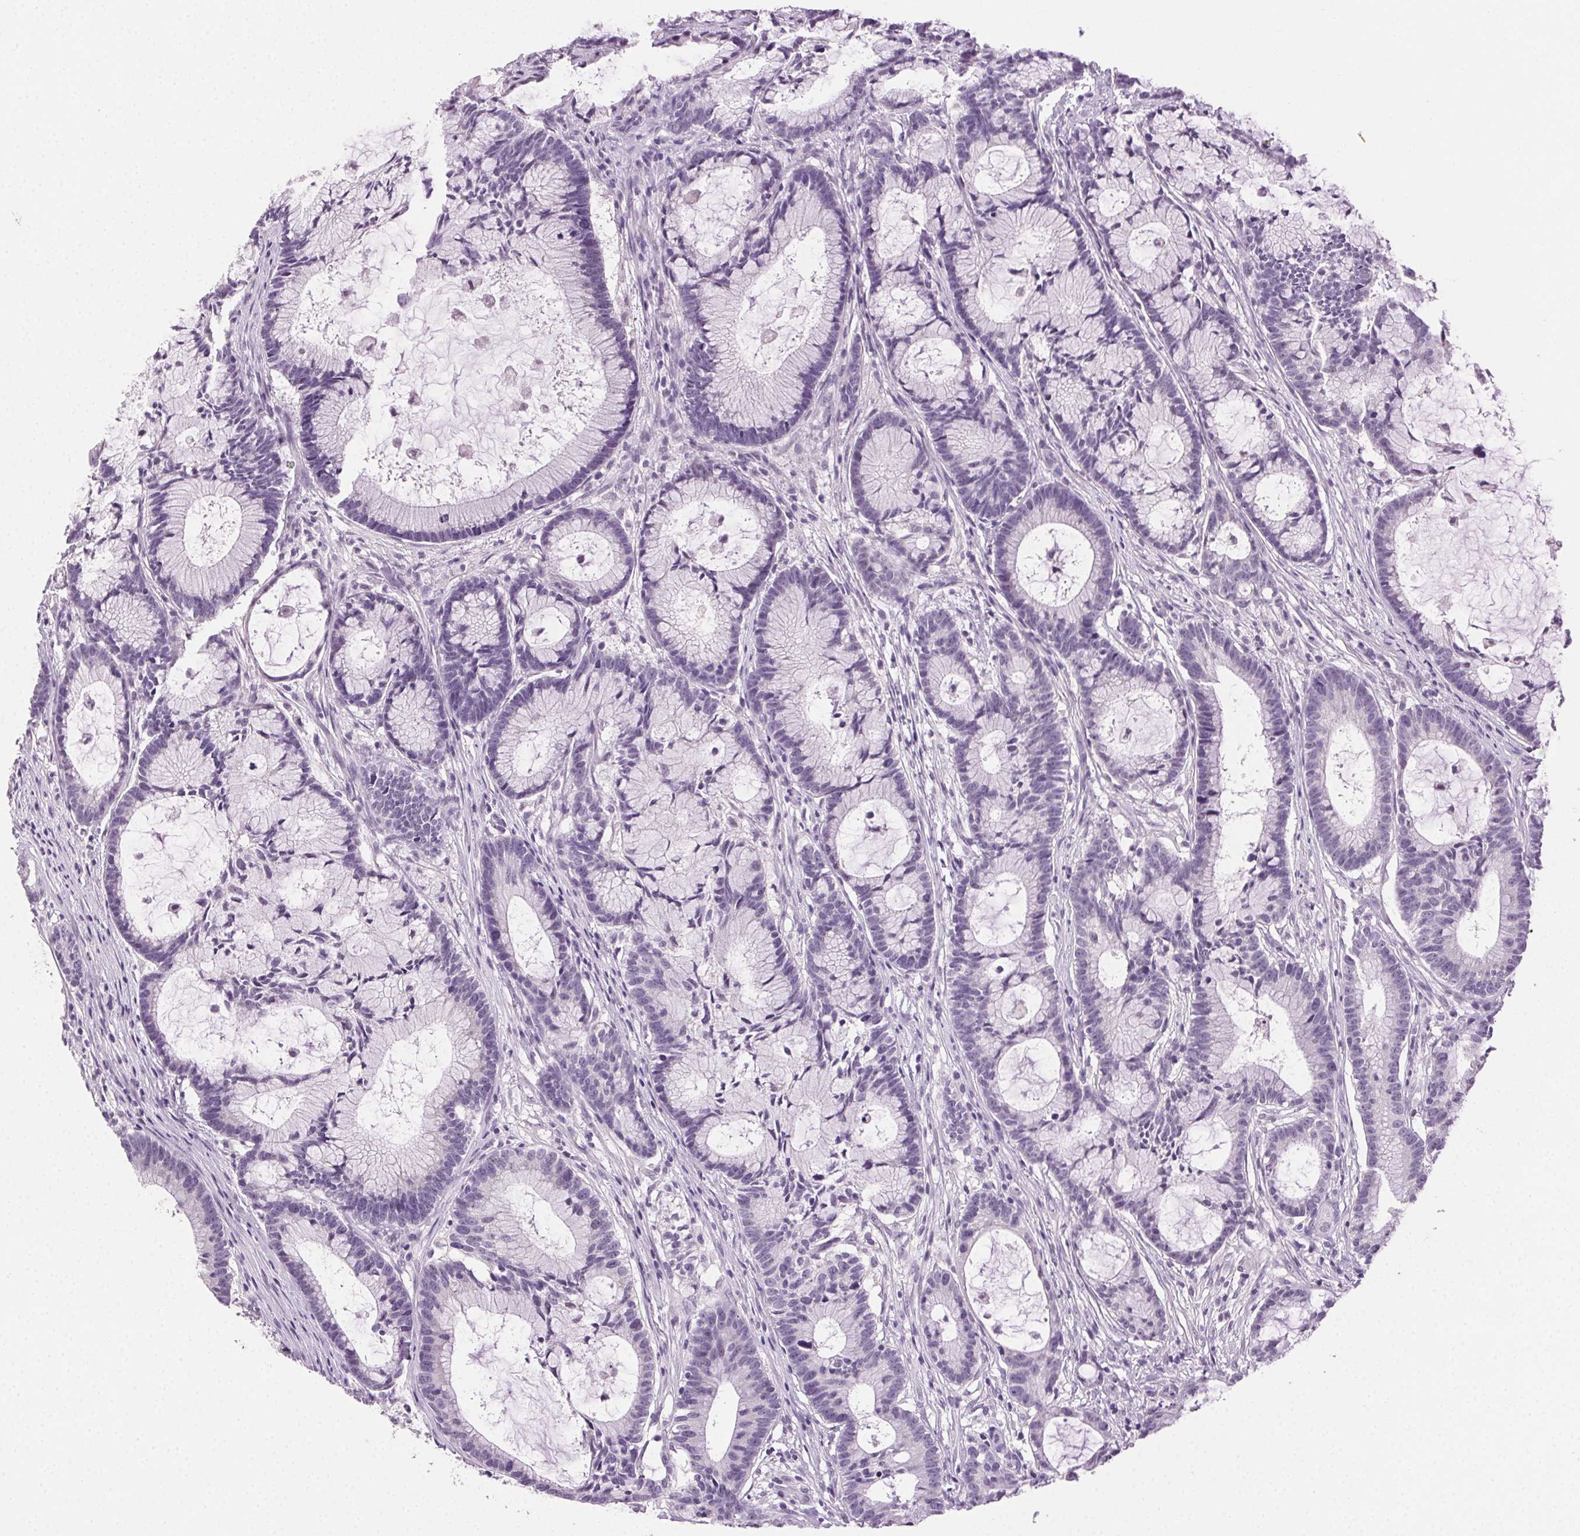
{"staining": {"intensity": "negative", "quantity": "none", "location": "none"}, "tissue": "colorectal cancer", "cell_type": "Tumor cells", "image_type": "cancer", "snomed": [{"axis": "morphology", "description": "Adenocarcinoma, NOS"}, {"axis": "topography", "description": "Colon"}], "caption": "IHC of human colorectal adenocarcinoma demonstrates no positivity in tumor cells.", "gene": "CLDN10", "patient": {"sex": "female", "age": 78}}